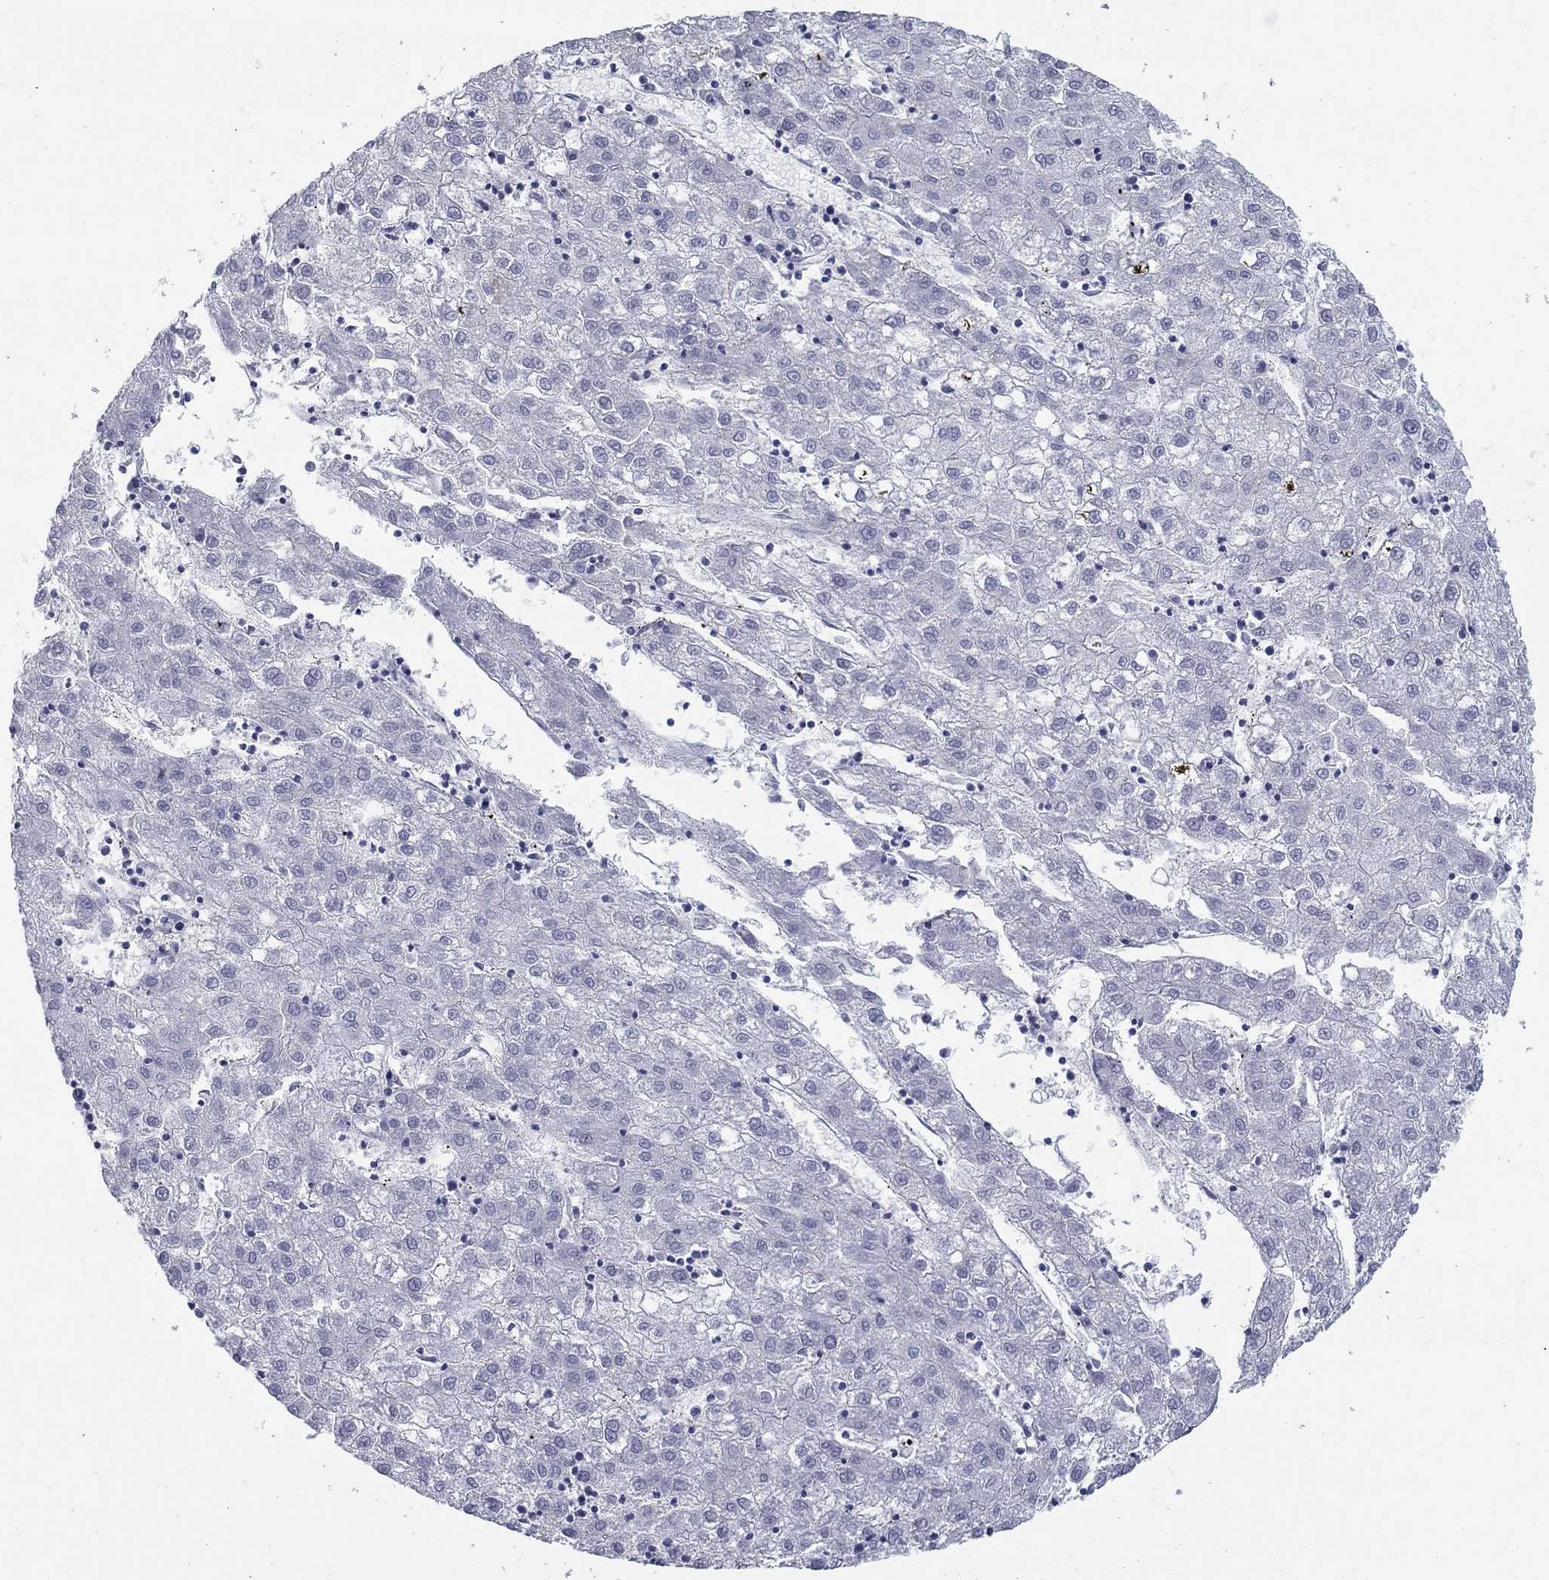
{"staining": {"intensity": "negative", "quantity": "none", "location": "none"}, "tissue": "liver cancer", "cell_type": "Tumor cells", "image_type": "cancer", "snomed": [{"axis": "morphology", "description": "Carcinoma, Hepatocellular, NOS"}, {"axis": "topography", "description": "Liver"}], "caption": "High magnification brightfield microscopy of liver hepatocellular carcinoma stained with DAB (3,3'-diaminobenzidine) (brown) and counterstained with hematoxylin (blue): tumor cells show no significant positivity.", "gene": "KRT75", "patient": {"sex": "male", "age": 72}}